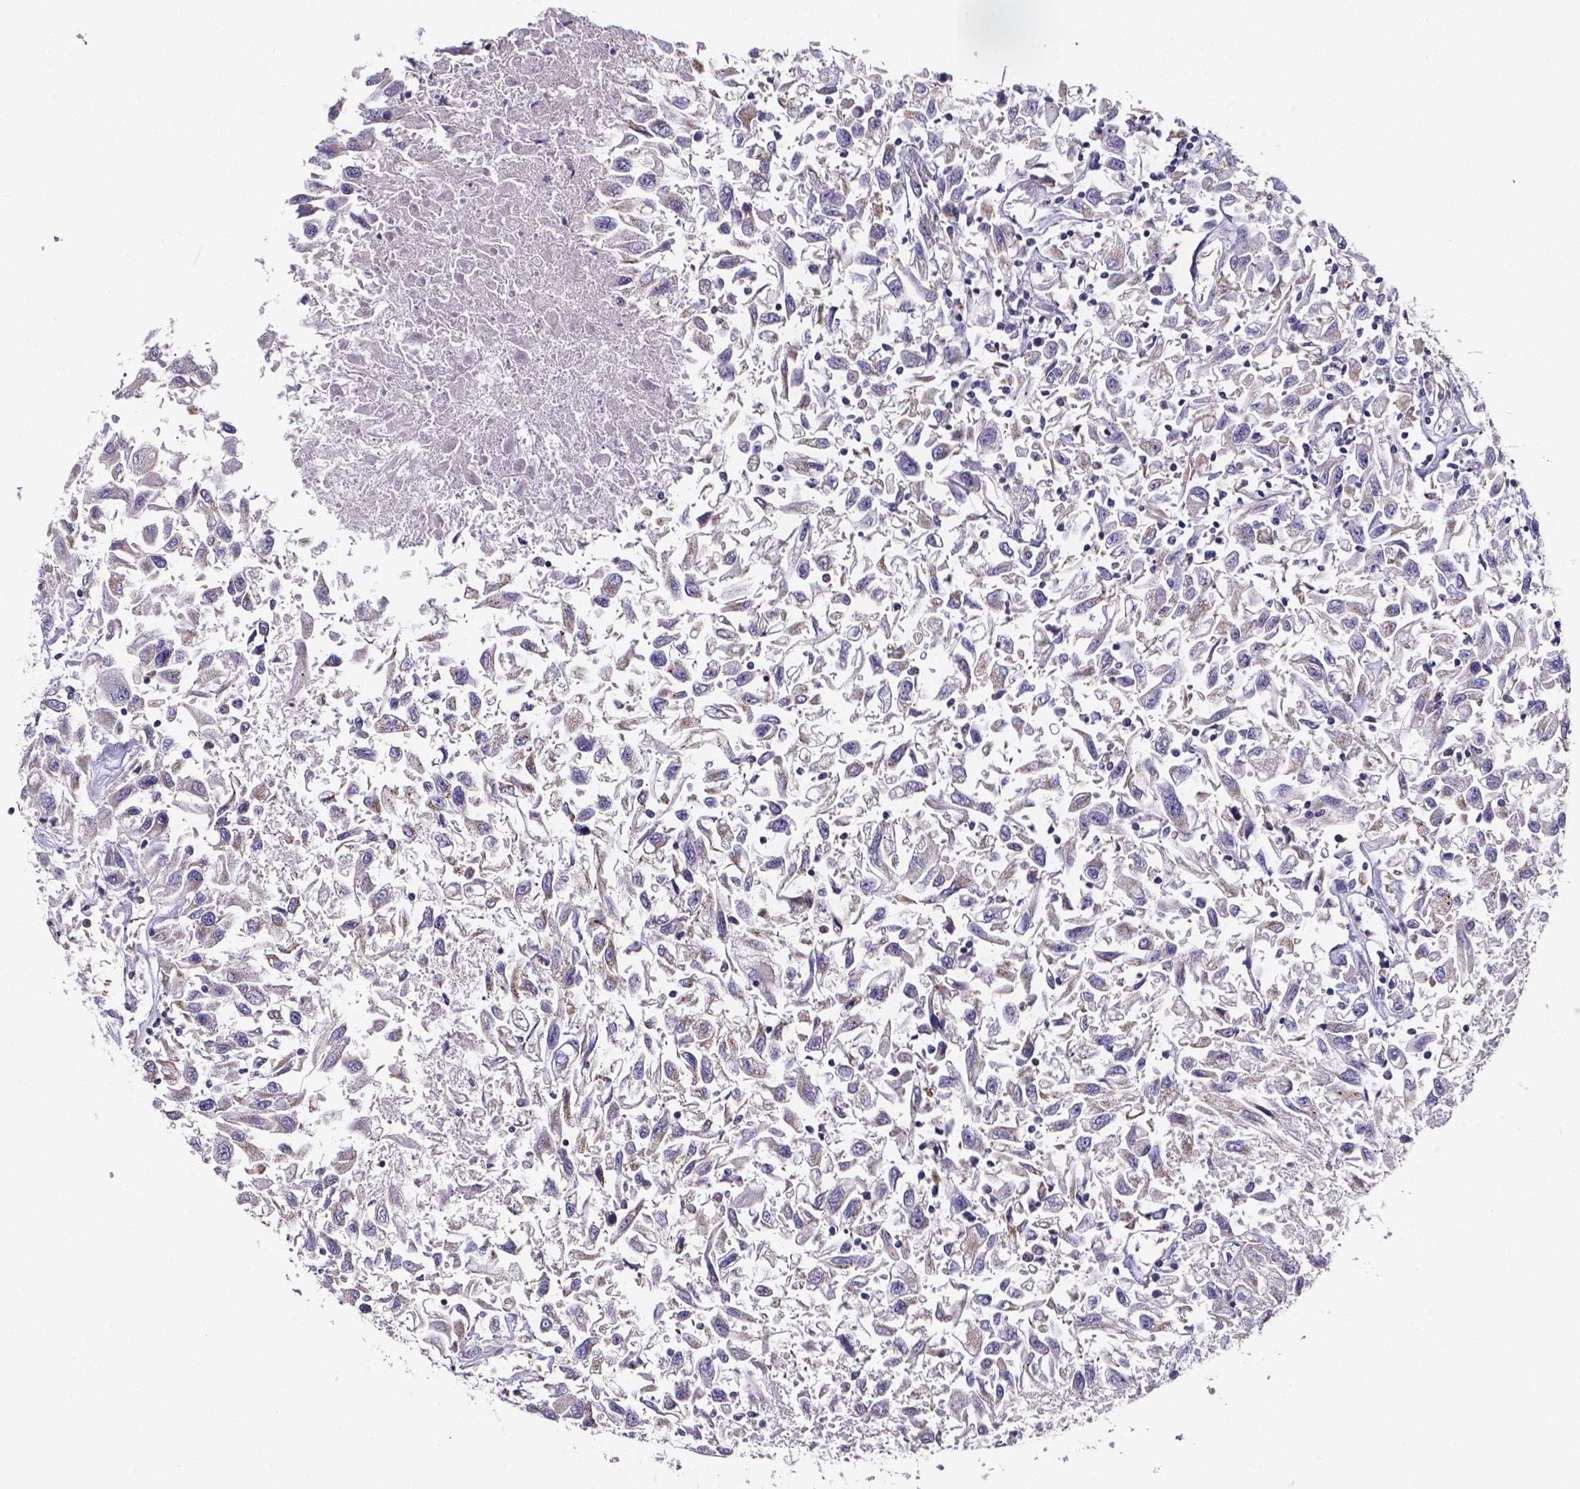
{"staining": {"intensity": "negative", "quantity": "none", "location": "none"}, "tissue": "renal cancer", "cell_type": "Tumor cells", "image_type": "cancer", "snomed": [{"axis": "morphology", "description": "Adenocarcinoma, NOS"}, {"axis": "topography", "description": "Kidney"}], "caption": "Renal cancer was stained to show a protein in brown. There is no significant positivity in tumor cells.", "gene": "SPOCD1", "patient": {"sex": "female", "age": 76}}